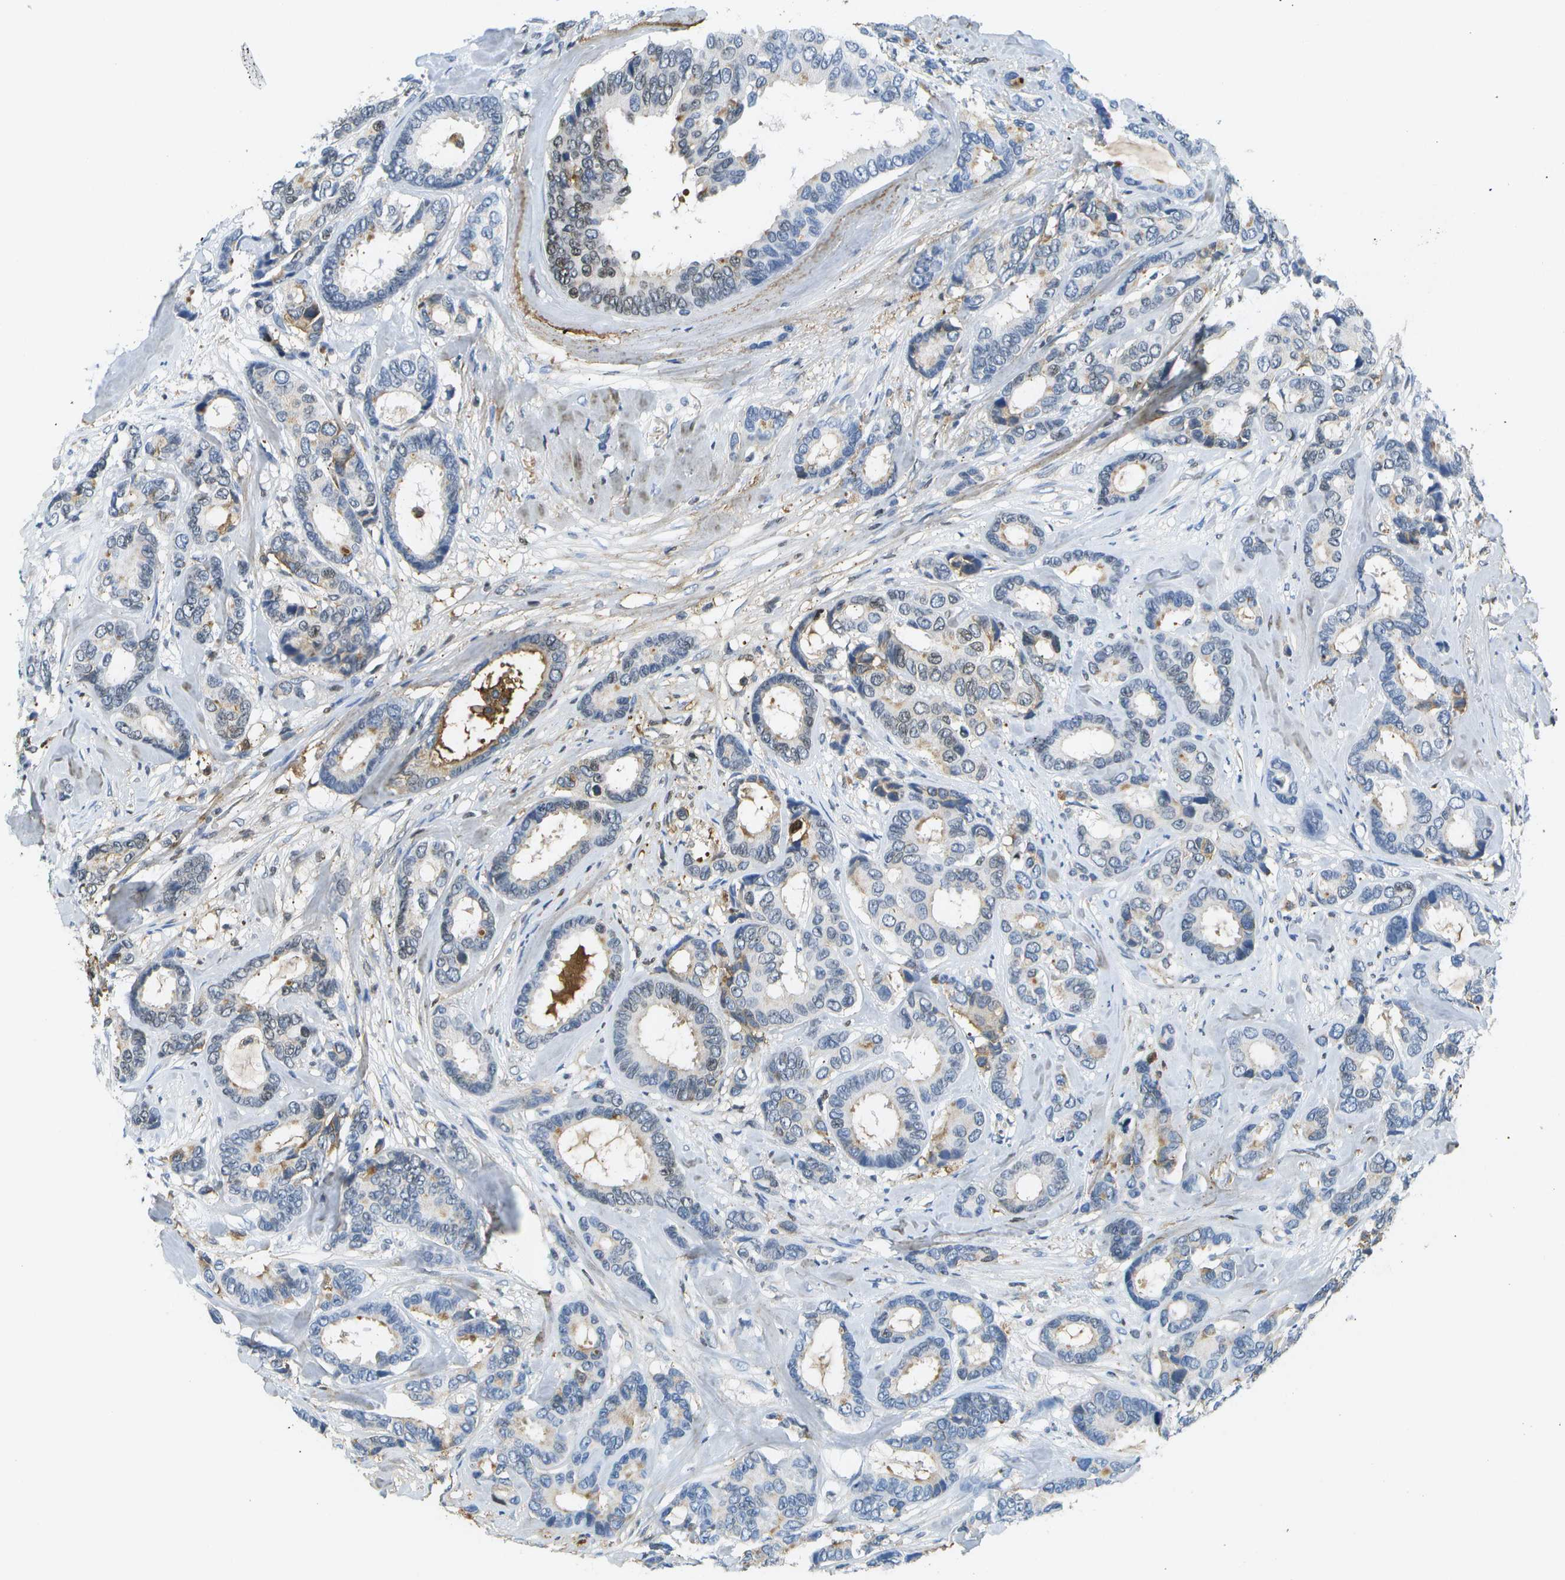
{"staining": {"intensity": "moderate", "quantity": "<25%", "location": "cytoplasmic/membranous,nuclear"}, "tissue": "breast cancer", "cell_type": "Tumor cells", "image_type": "cancer", "snomed": [{"axis": "morphology", "description": "Duct carcinoma"}, {"axis": "topography", "description": "Breast"}], "caption": "Immunohistochemistry (IHC) image of neoplastic tissue: human breast cancer (invasive ductal carcinoma) stained using IHC displays low levels of moderate protein expression localized specifically in the cytoplasmic/membranous and nuclear of tumor cells, appearing as a cytoplasmic/membranous and nuclear brown color.", "gene": "SERPINA1", "patient": {"sex": "female", "age": 87}}